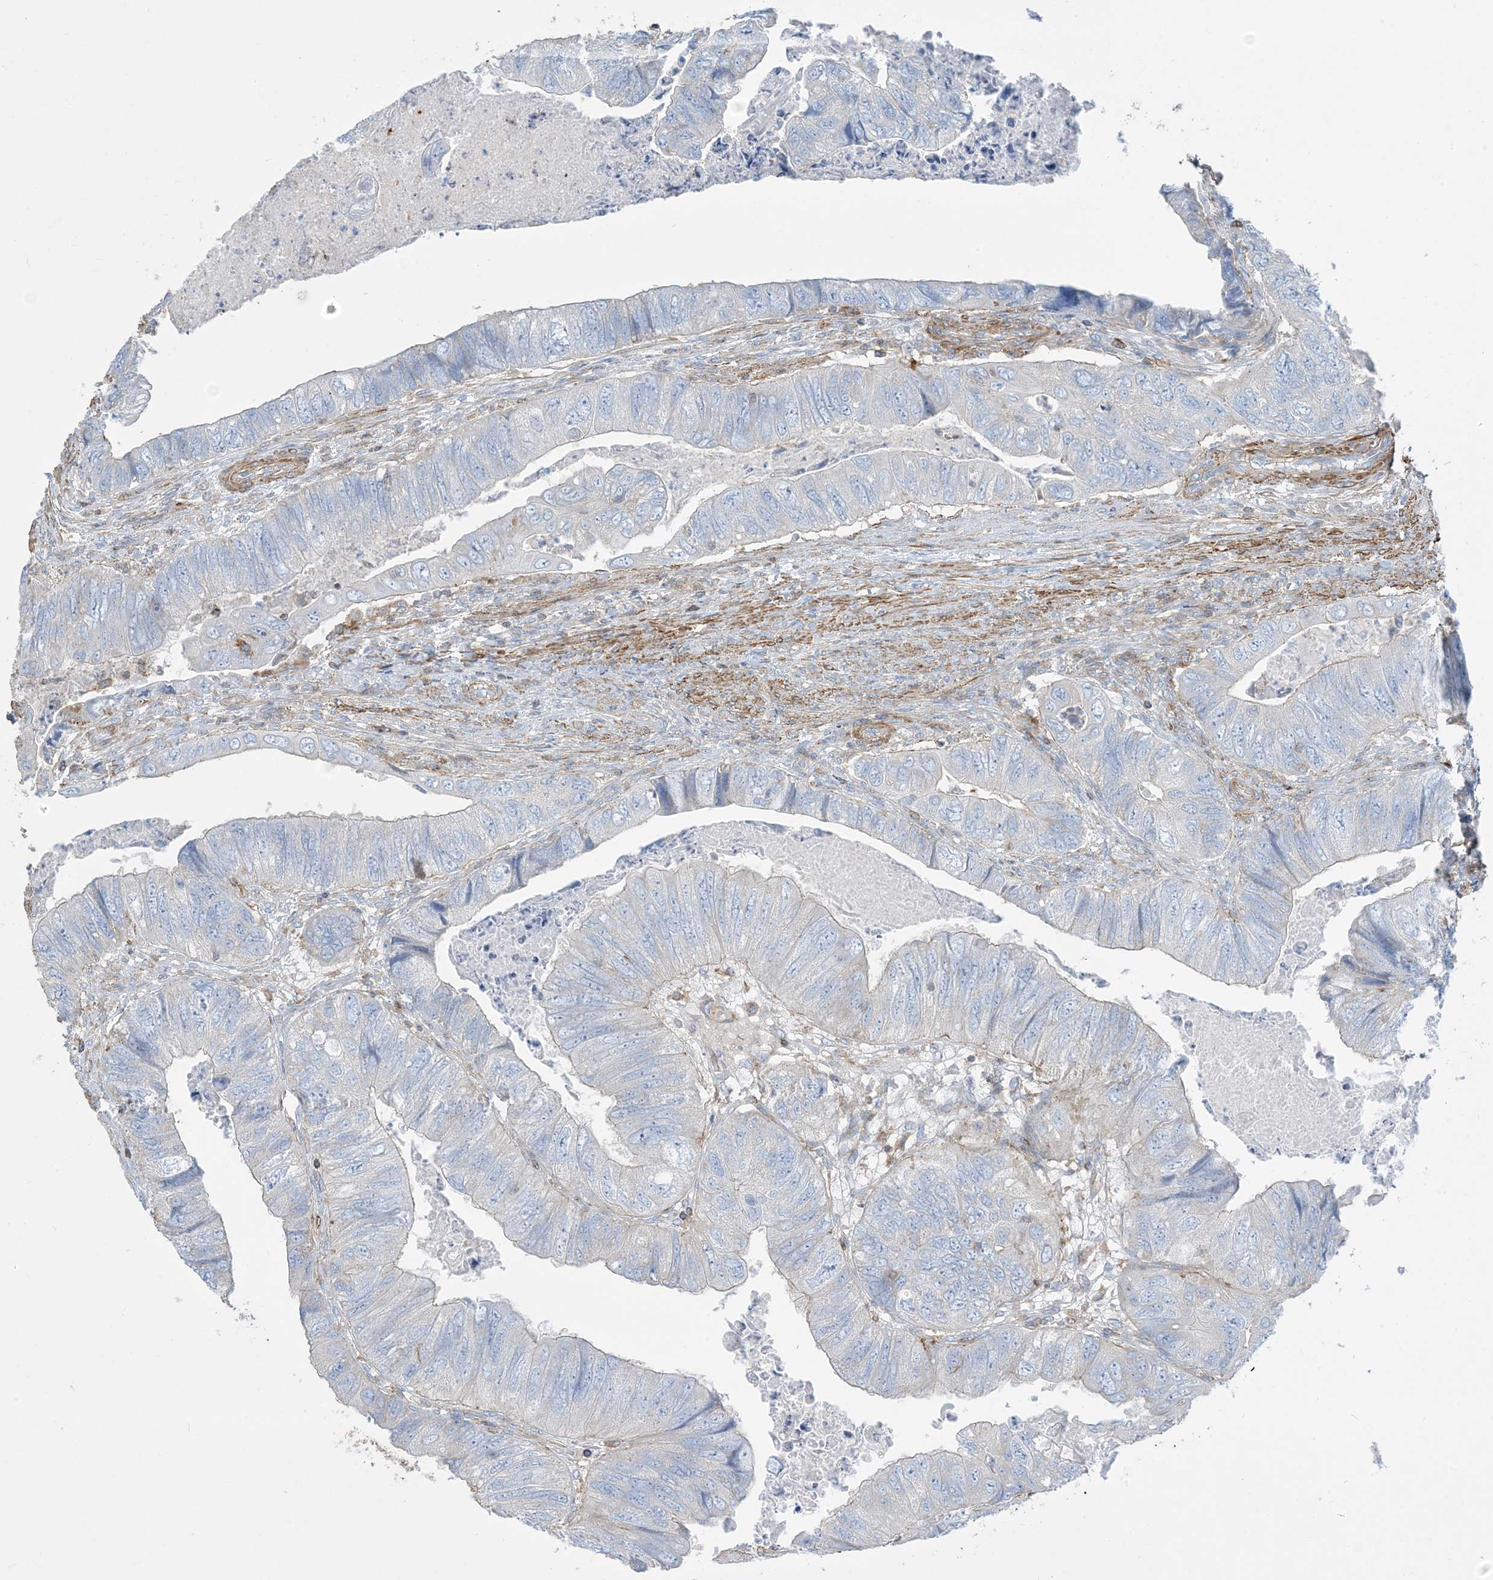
{"staining": {"intensity": "negative", "quantity": "none", "location": "none"}, "tissue": "colorectal cancer", "cell_type": "Tumor cells", "image_type": "cancer", "snomed": [{"axis": "morphology", "description": "Adenocarcinoma, NOS"}, {"axis": "topography", "description": "Rectum"}], "caption": "IHC of colorectal cancer reveals no staining in tumor cells.", "gene": "GTF3C2", "patient": {"sex": "male", "age": 63}}